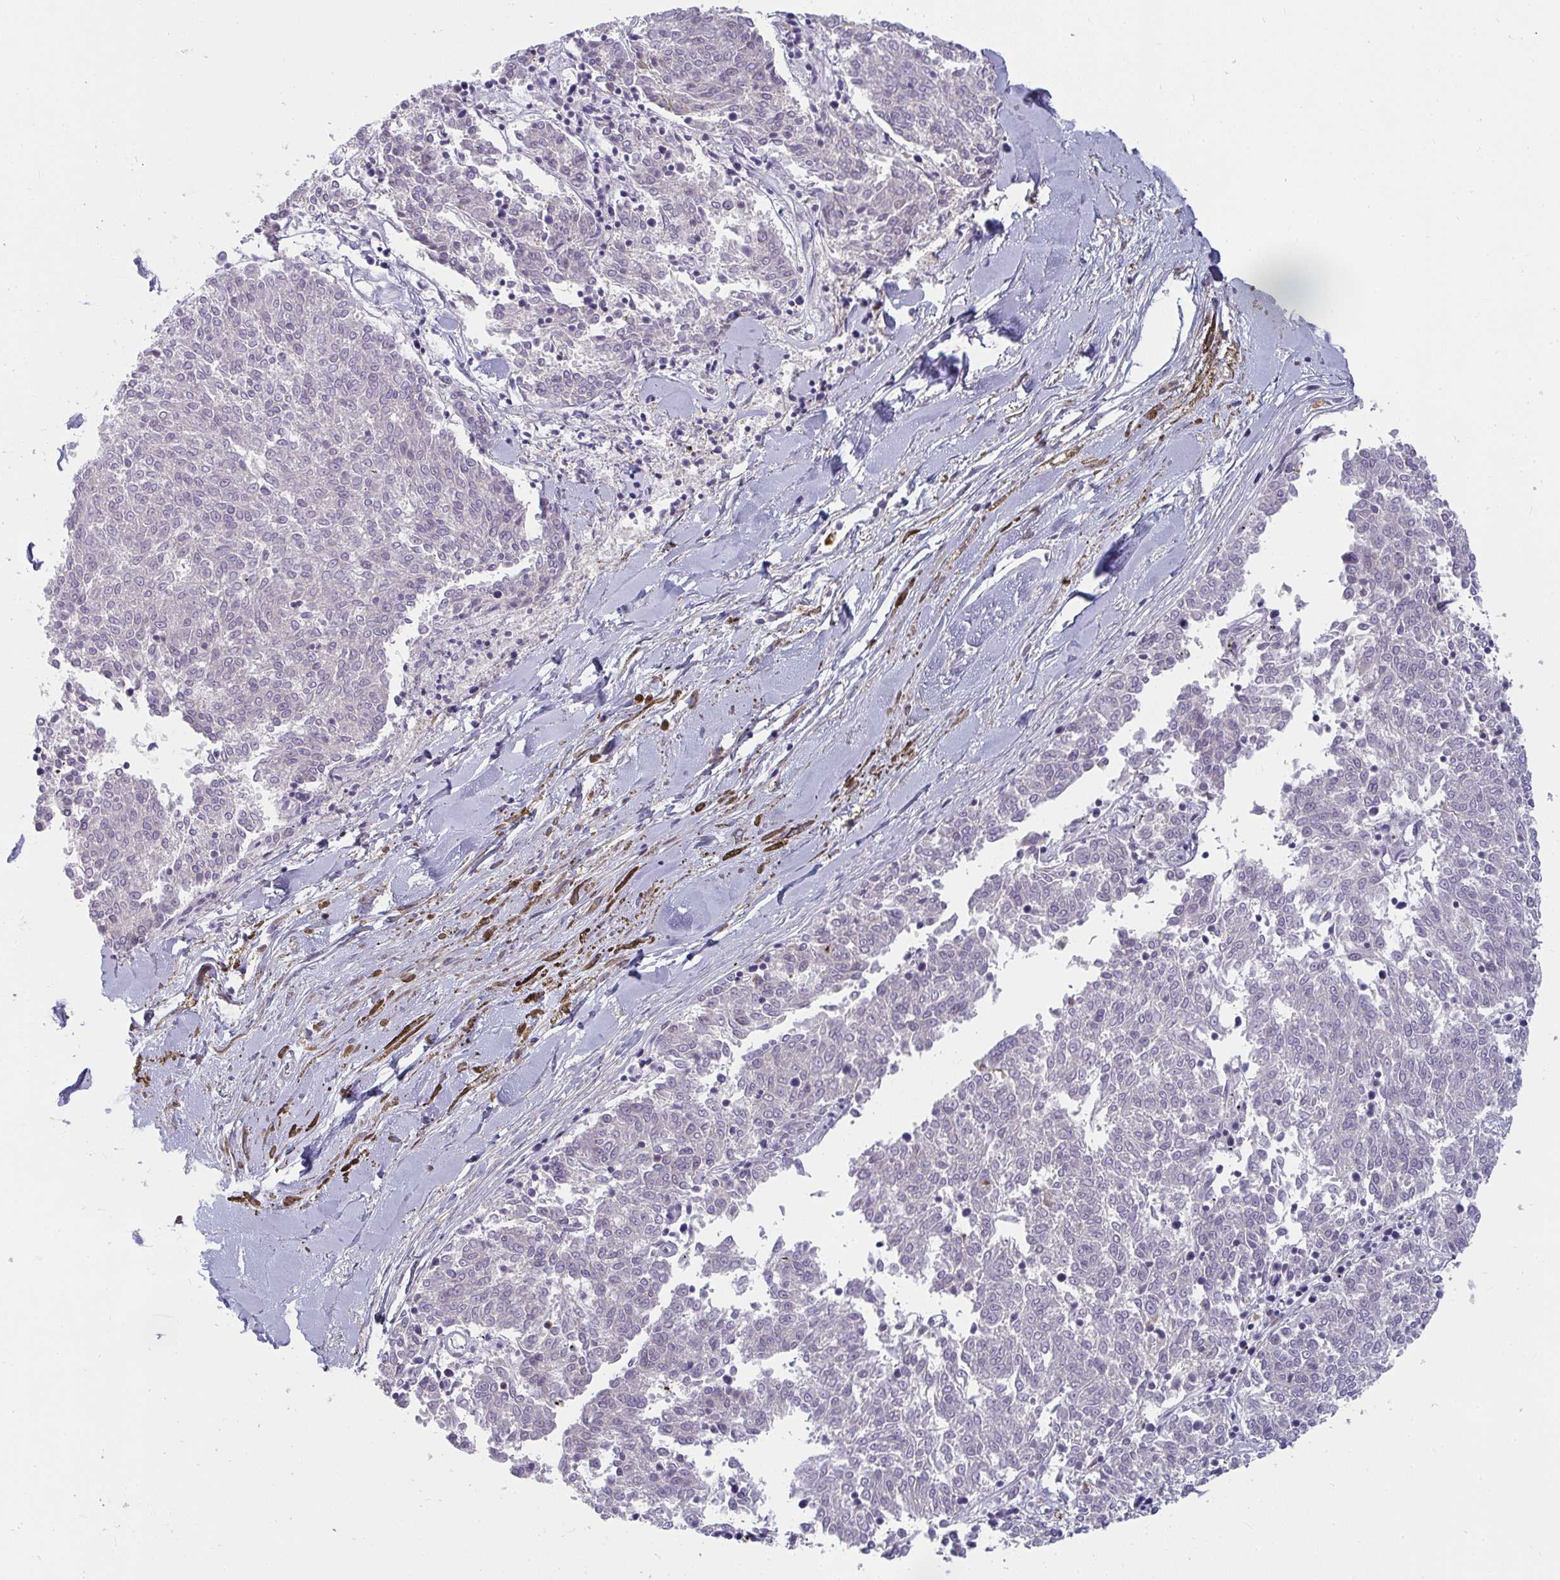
{"staining": {"intensity": "negative", "quantity": "none", "location": "none"}, "tissue": "melanoma", "cell_type": "Tumor cells", "image_type": "cancer", "snomed": [{"axis": "morphology", "description": "Malignant melanoma, NOS"}, {"axis": "topography", "description": "Skin"}], "caption": "A high-resolution histopathology image shows immunohistochemistry staining of melanoma, which shows no significant expression in tumor cells. Nuclei are stained in blue.", "gene": "CSF3R", "patient": {"sex": "female", "age": 72}}